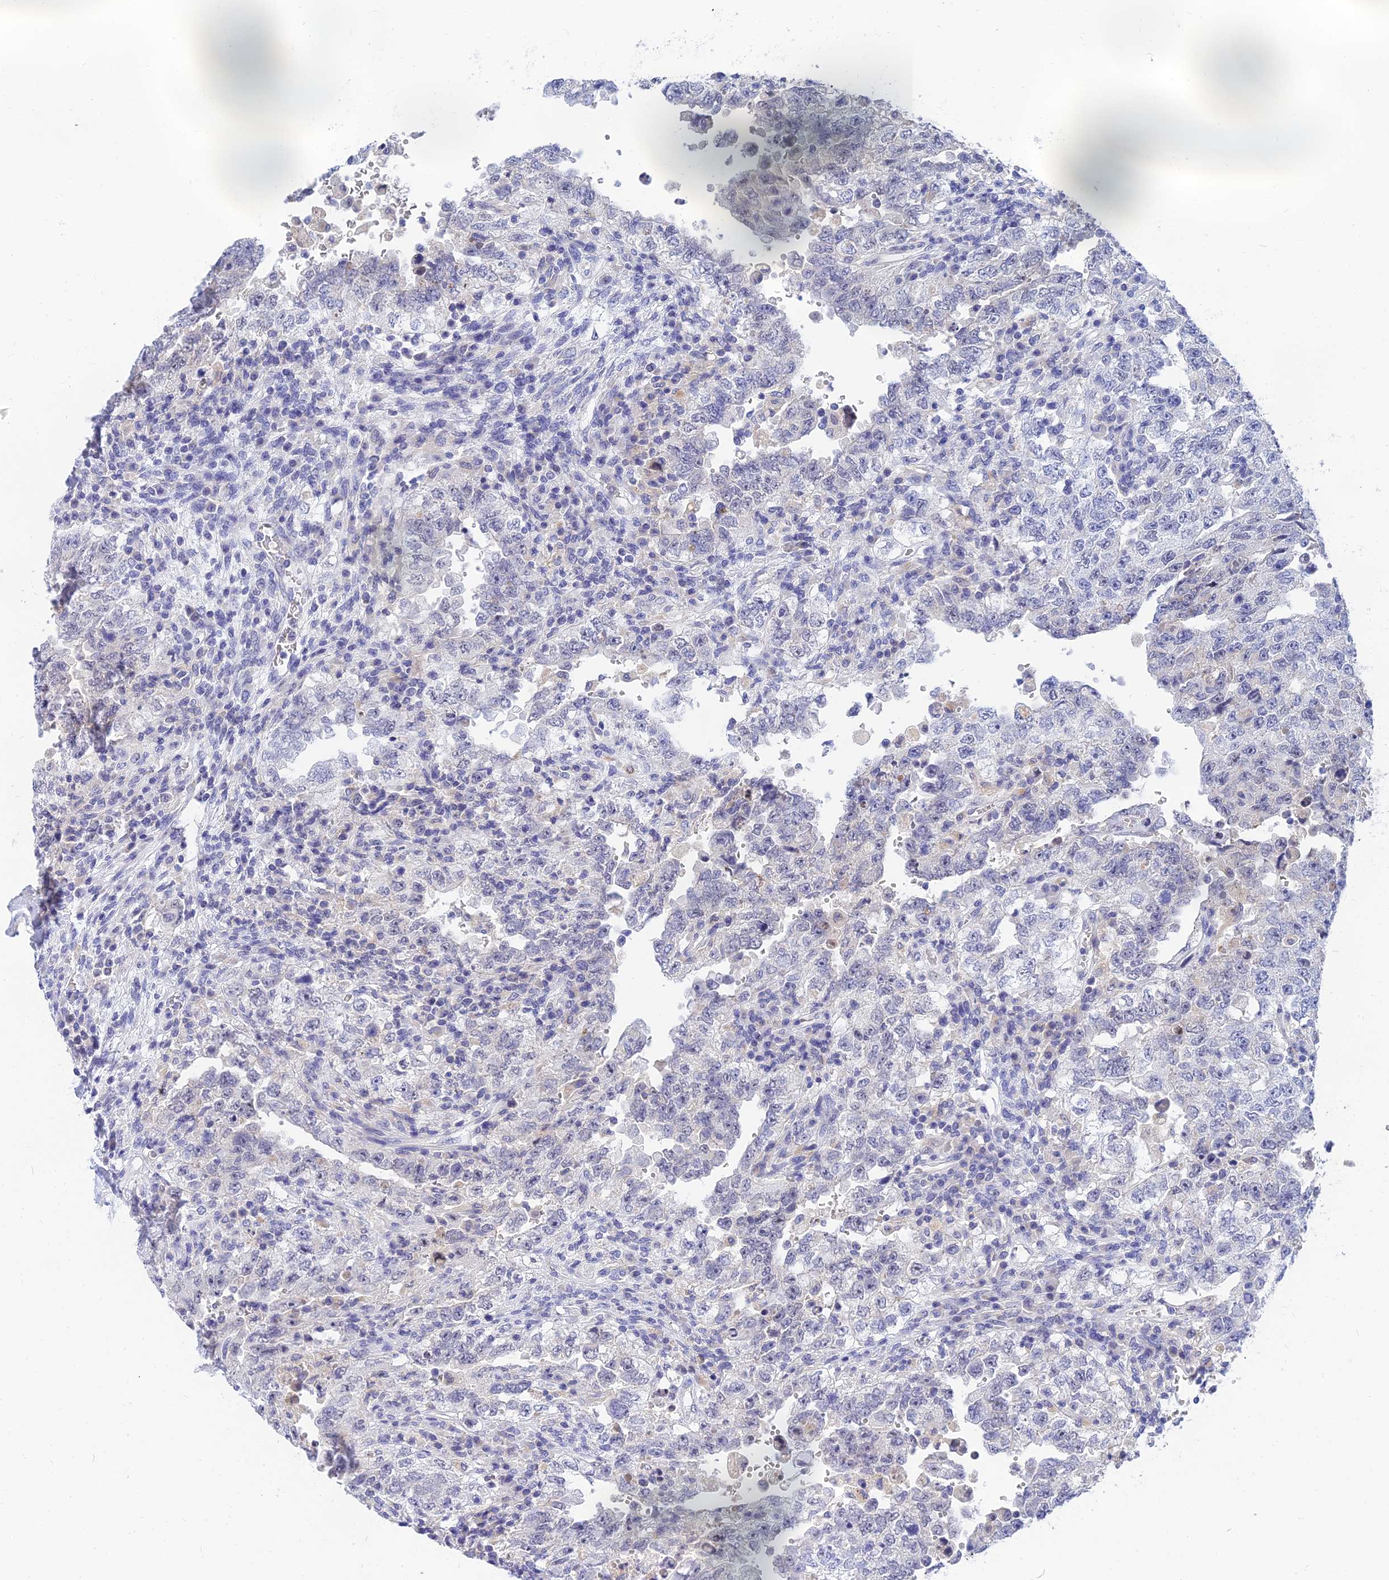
{"staining": {"intensity": "negative", "quantity": "none", "location": "none"}, "tissue": "testis cancer", "cell_type": "Tumor cells", "image_type": "cancer", "snomed": [{"axis": "morphology", "description": "Carcinoma, Embryonal, NOS"}, {"axis": "topography", "description": "Testis"}], "caption": "Immunohistochemistry (IHC) histopathology image of neoplastic tissue: human embryonal carcinoma (testis) stained with DAB shows no significant protein staining in tumor cells.", "gene": "TMEM161B", "patient": {"sex": "male", "age": 26}}